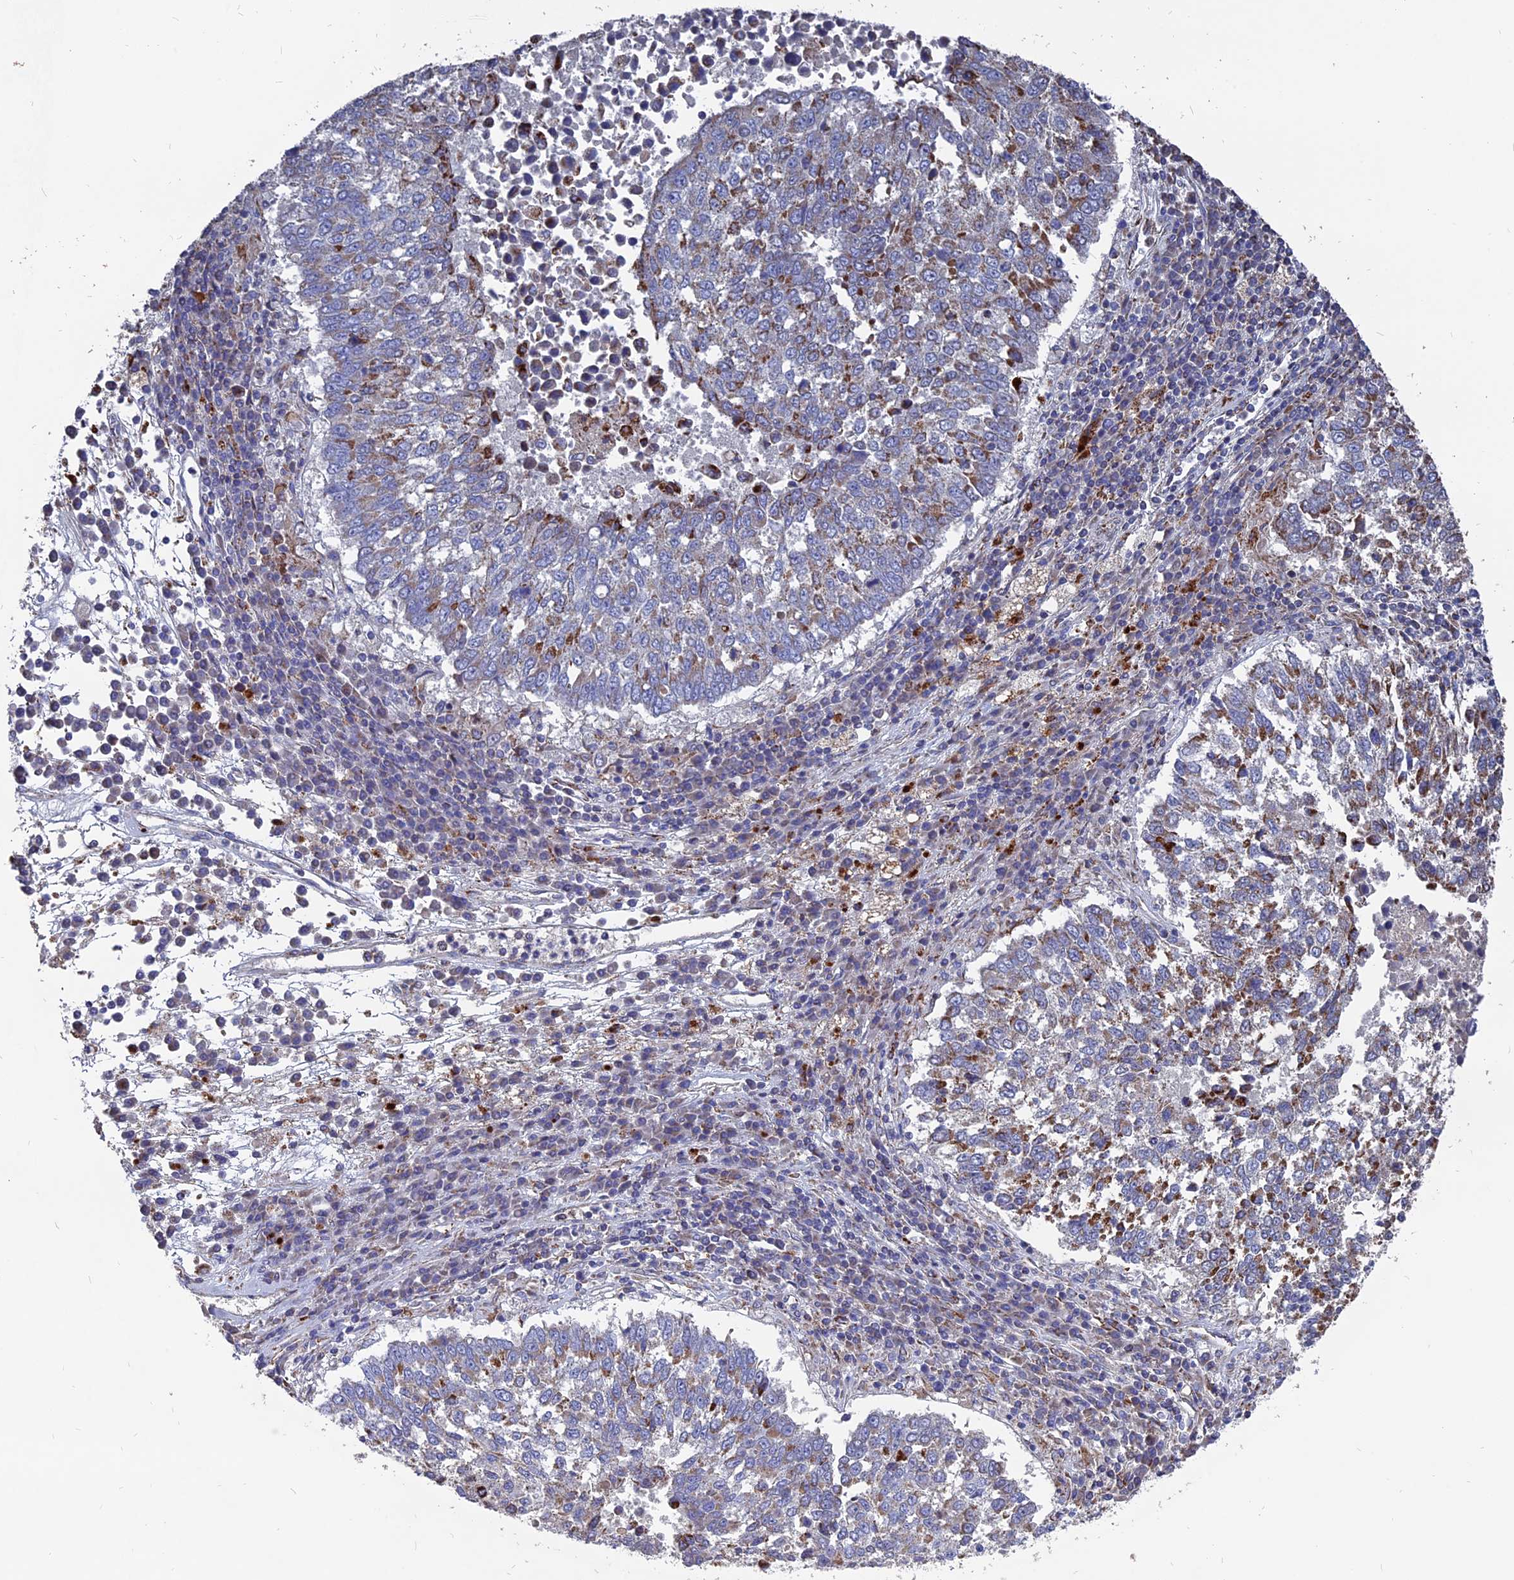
{"staining": {"intensity": "moderate", "quantity": "25%-75%", "location": "cytoplasmic/membranous"}, "tissue": "lung cancer", "cell_type": "Tumor cells", "image_type": "cancer", "snomed": [{"axis": "morphology", "description": "Squamous cell carcinoma, NOS"}, {"axis": "topography", "description": "Lung"}], "caption": "Immunohistochemical staining of human lung cancer (squamous cell carcinoma) shows moderate cytoplasmic/membranous protein staining in approximately 25%-75% of tumor cells. Nuclei are stained in blue.", "gene": "TGFA", "patient": {"sex": "male", "age": 73}}